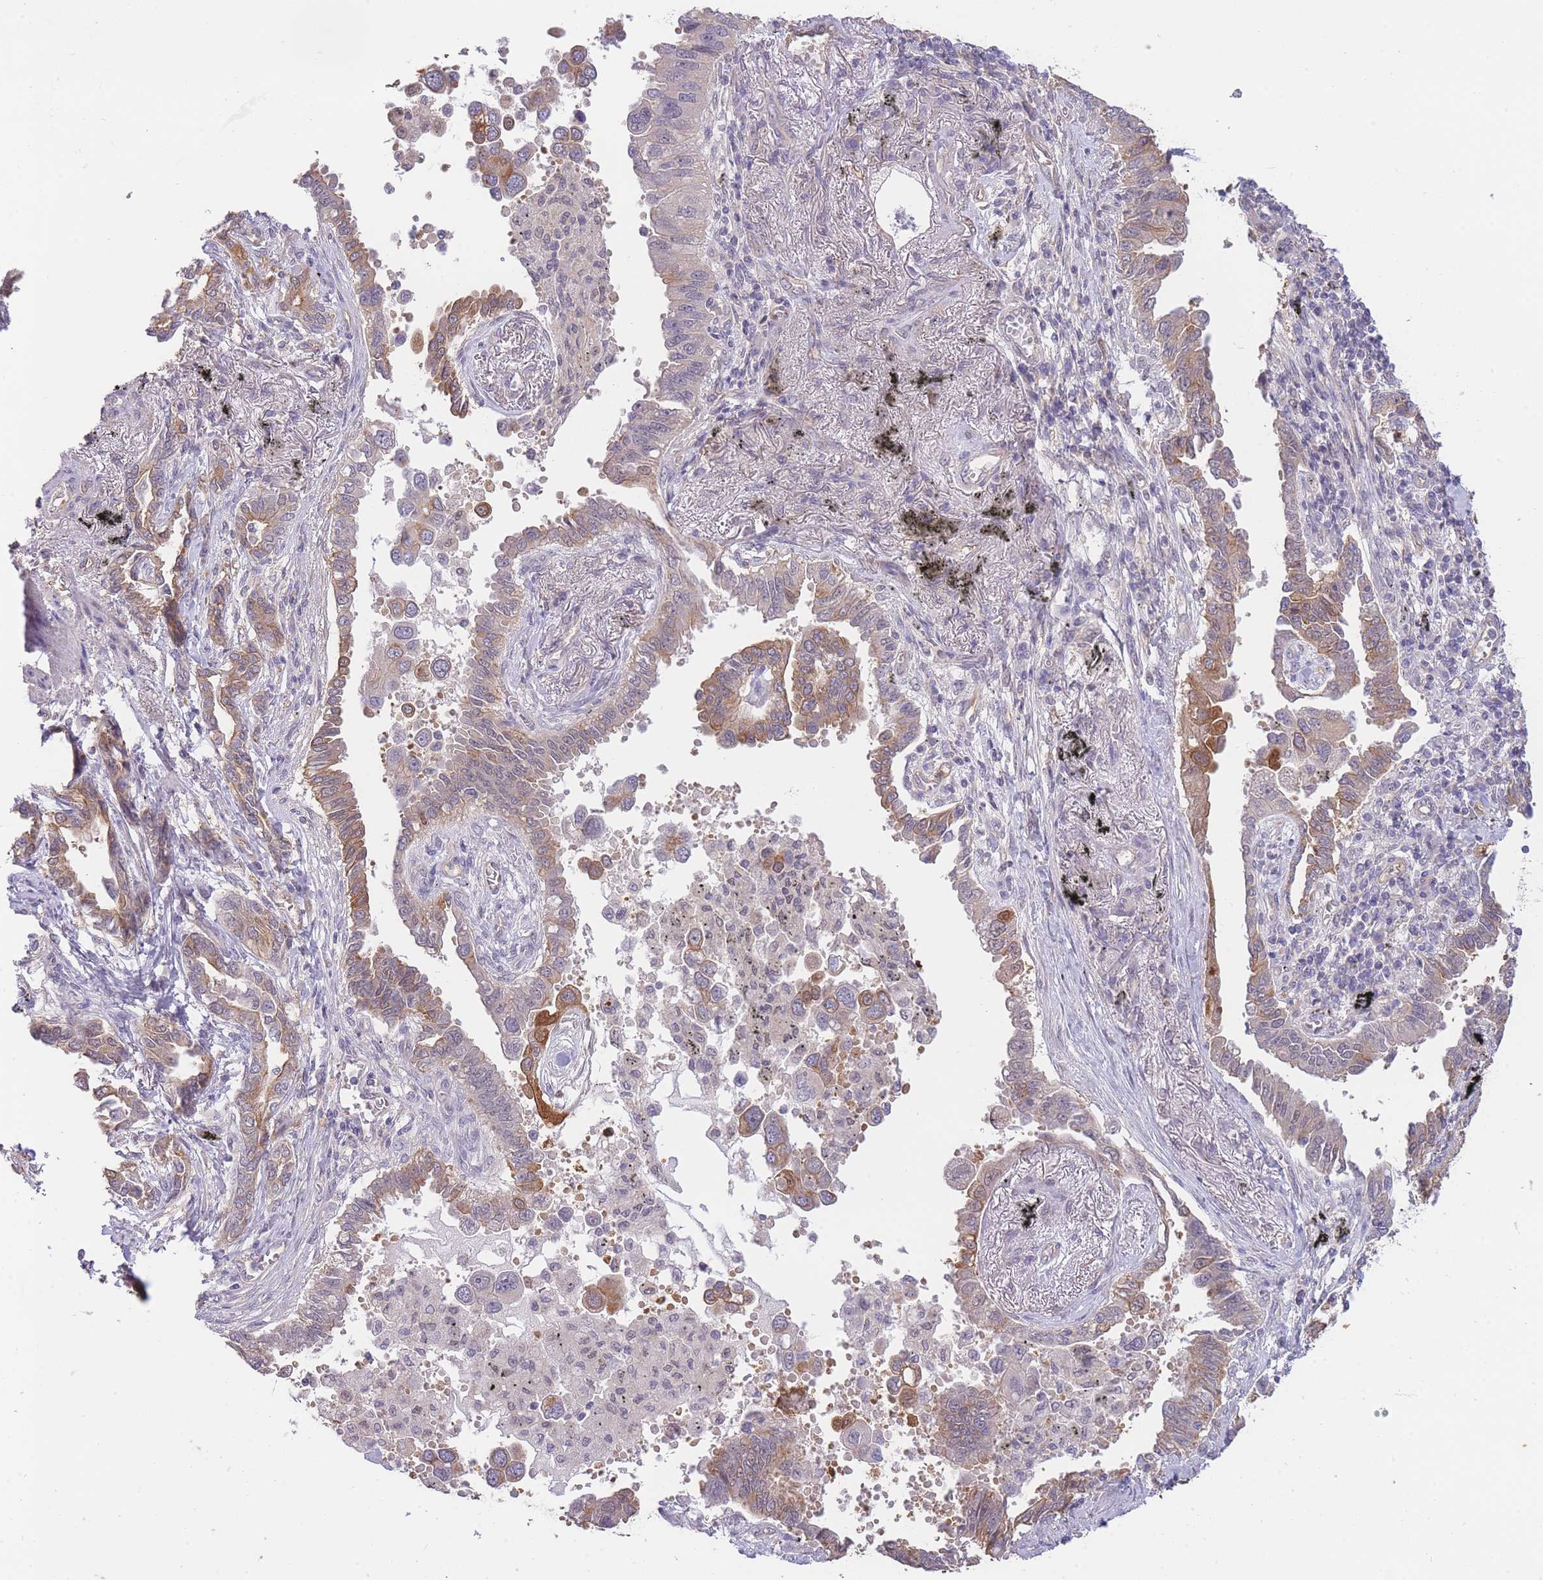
{"staining": {"intensity": "moderate", "quantity": "25%-75%", "location": "cytoplasmic/membranous"}, "tissue": "lung cancer", "cell_type": "Tumor cells", "image_type": "cancer", "snomed": [{"axis": "morphology", "description": "Adenocarcinoma, NOS"}, {"axis": "topography", "description": "Lung"}], "caption": "A micrograph showing moderate cytoplasmic/membranous positivity in about 25%-75% of tumor cells in lung adenocarcinoma, as visualized by brown immunohistochemical staining.", "gene": "SMC6", "patient": {"sex": "male", "age": 67}}